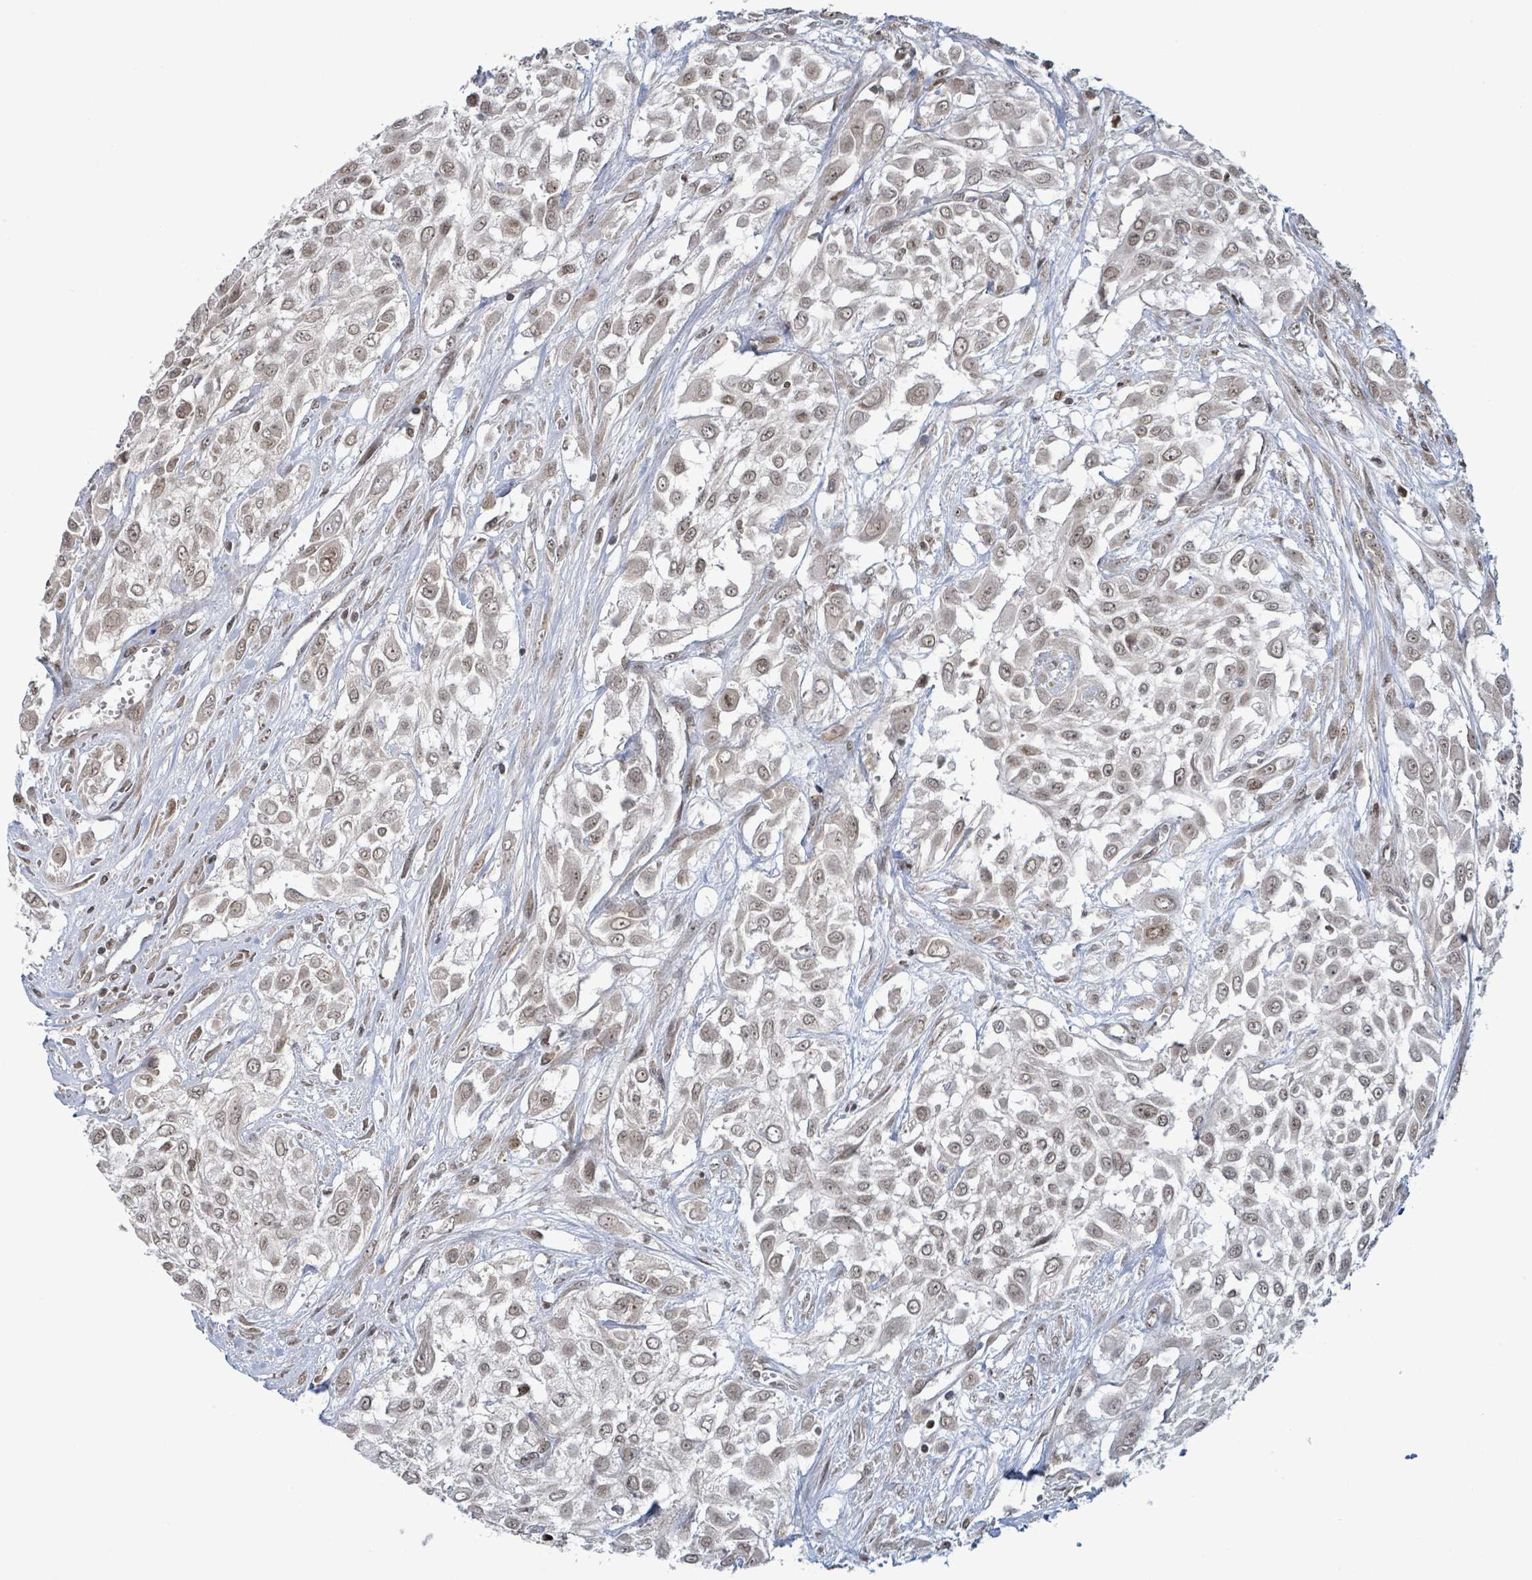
{"staining": {"intensity": "weak", "quantity": ">75%", "location": "nuclear"}, "tissue": "urothelial cancer", "cell_type": "Tumor cells", "image_type": "cancer", "snomed": [{"axis": "morphology", "description": "Urothelial carcinoma, High grade"}, {"axis": "topography", "description": "Urinary bladder"}], "caption": "Weak nuclear expression is seen in approximately >75% of tumor cells in urothelial cancer.", "gene": "SBF2", "patient": {"sex": "male", "age": 57}}